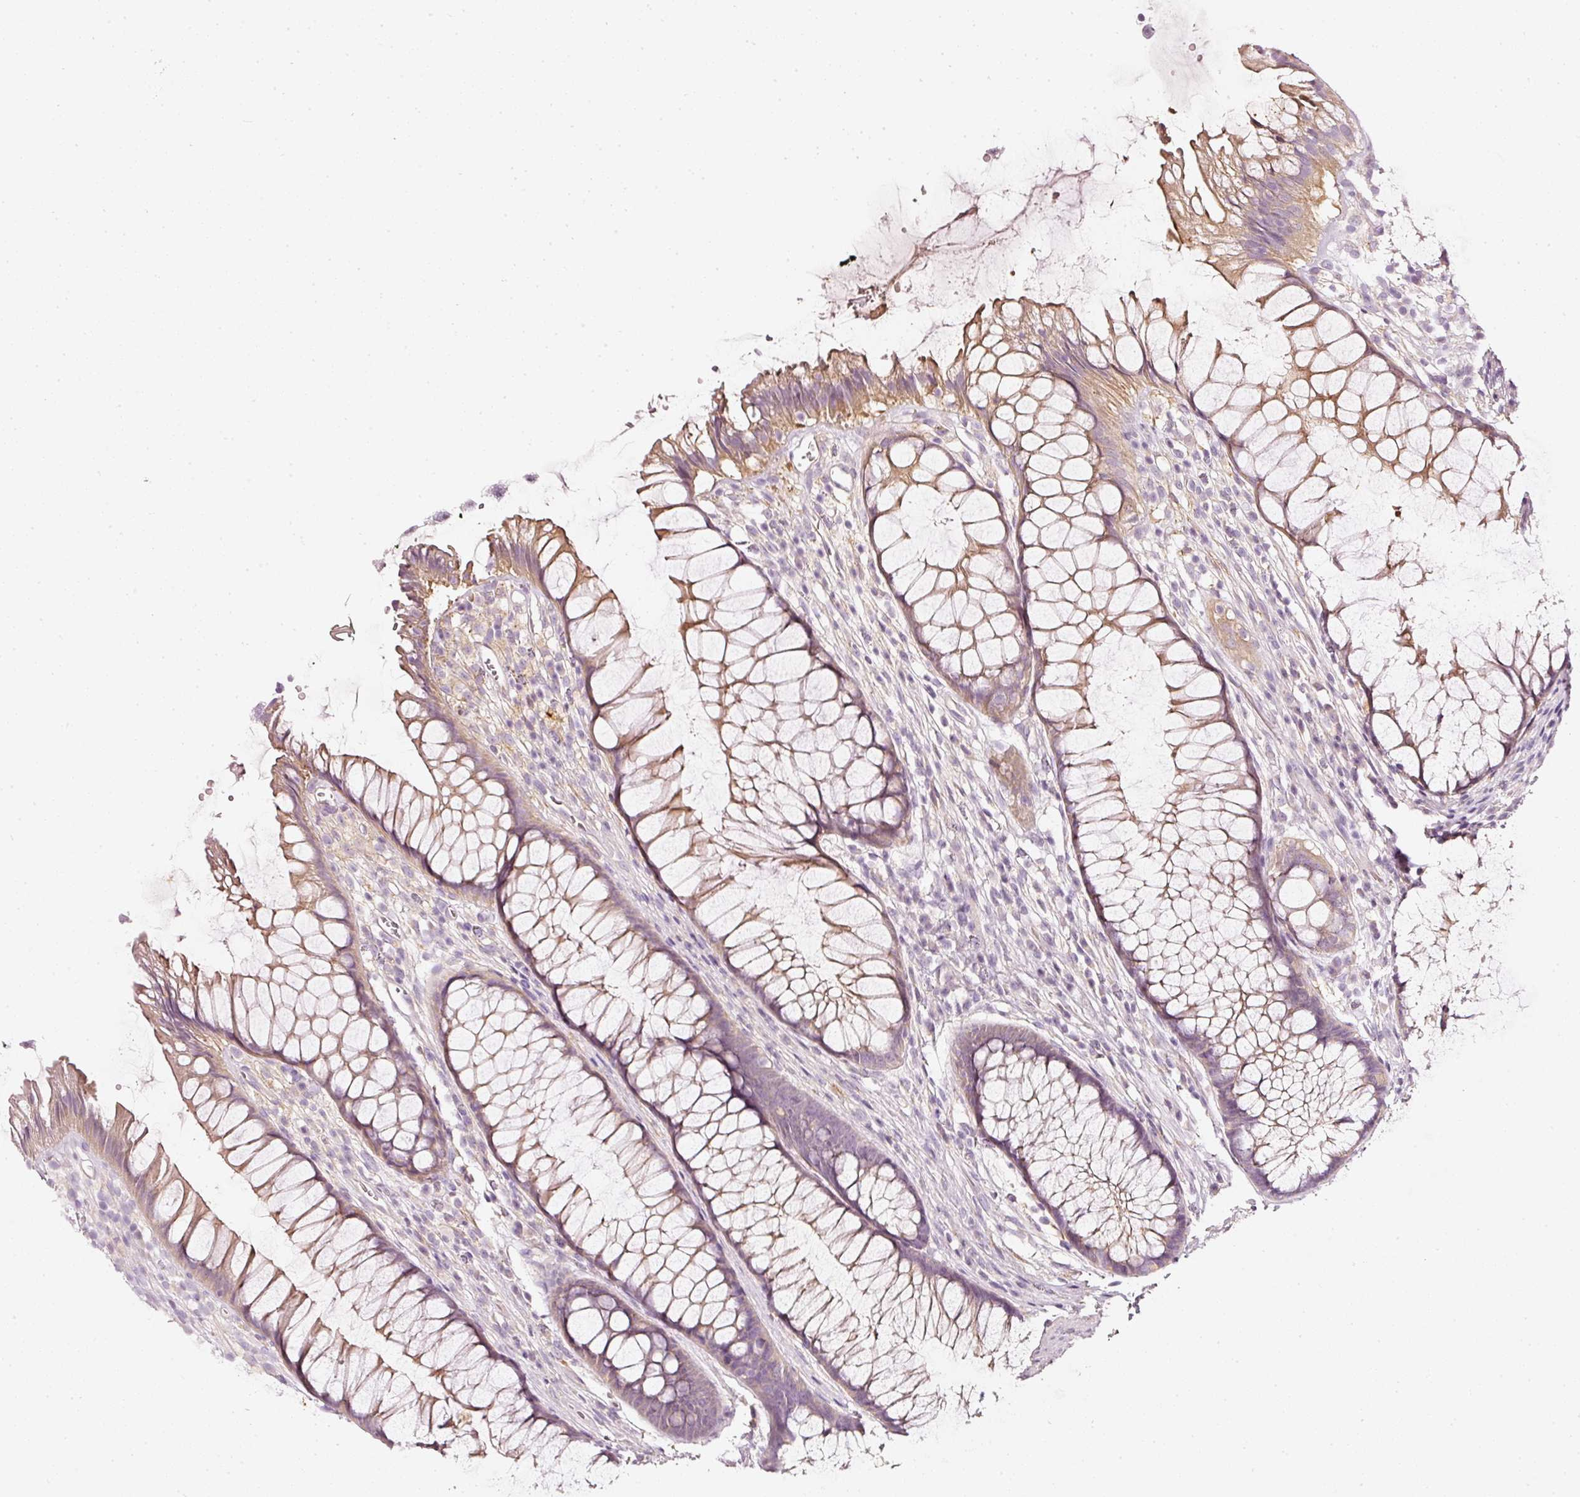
{"staining": {"intensity": "weak", "quantity": ">75%", "location": "cytoplasmic/membranous"}, "tissue": "rectum", "cell_type": "Glandular cells", "image_type": "normal", "snomed": [{"axis": "morphology", "description": "Normal tissue, NOS"}, {"axis": "topography", "description": "Smooth muscle"}, {"axis": "topography", "description": "Rectum"}], "caption": "A brown stain labels weak cytoplasmic/membranous expression of a protein in glandular cells of normal human rectum.", "gene": "CNP", "patient": {"sex": "male", "age": 53}}